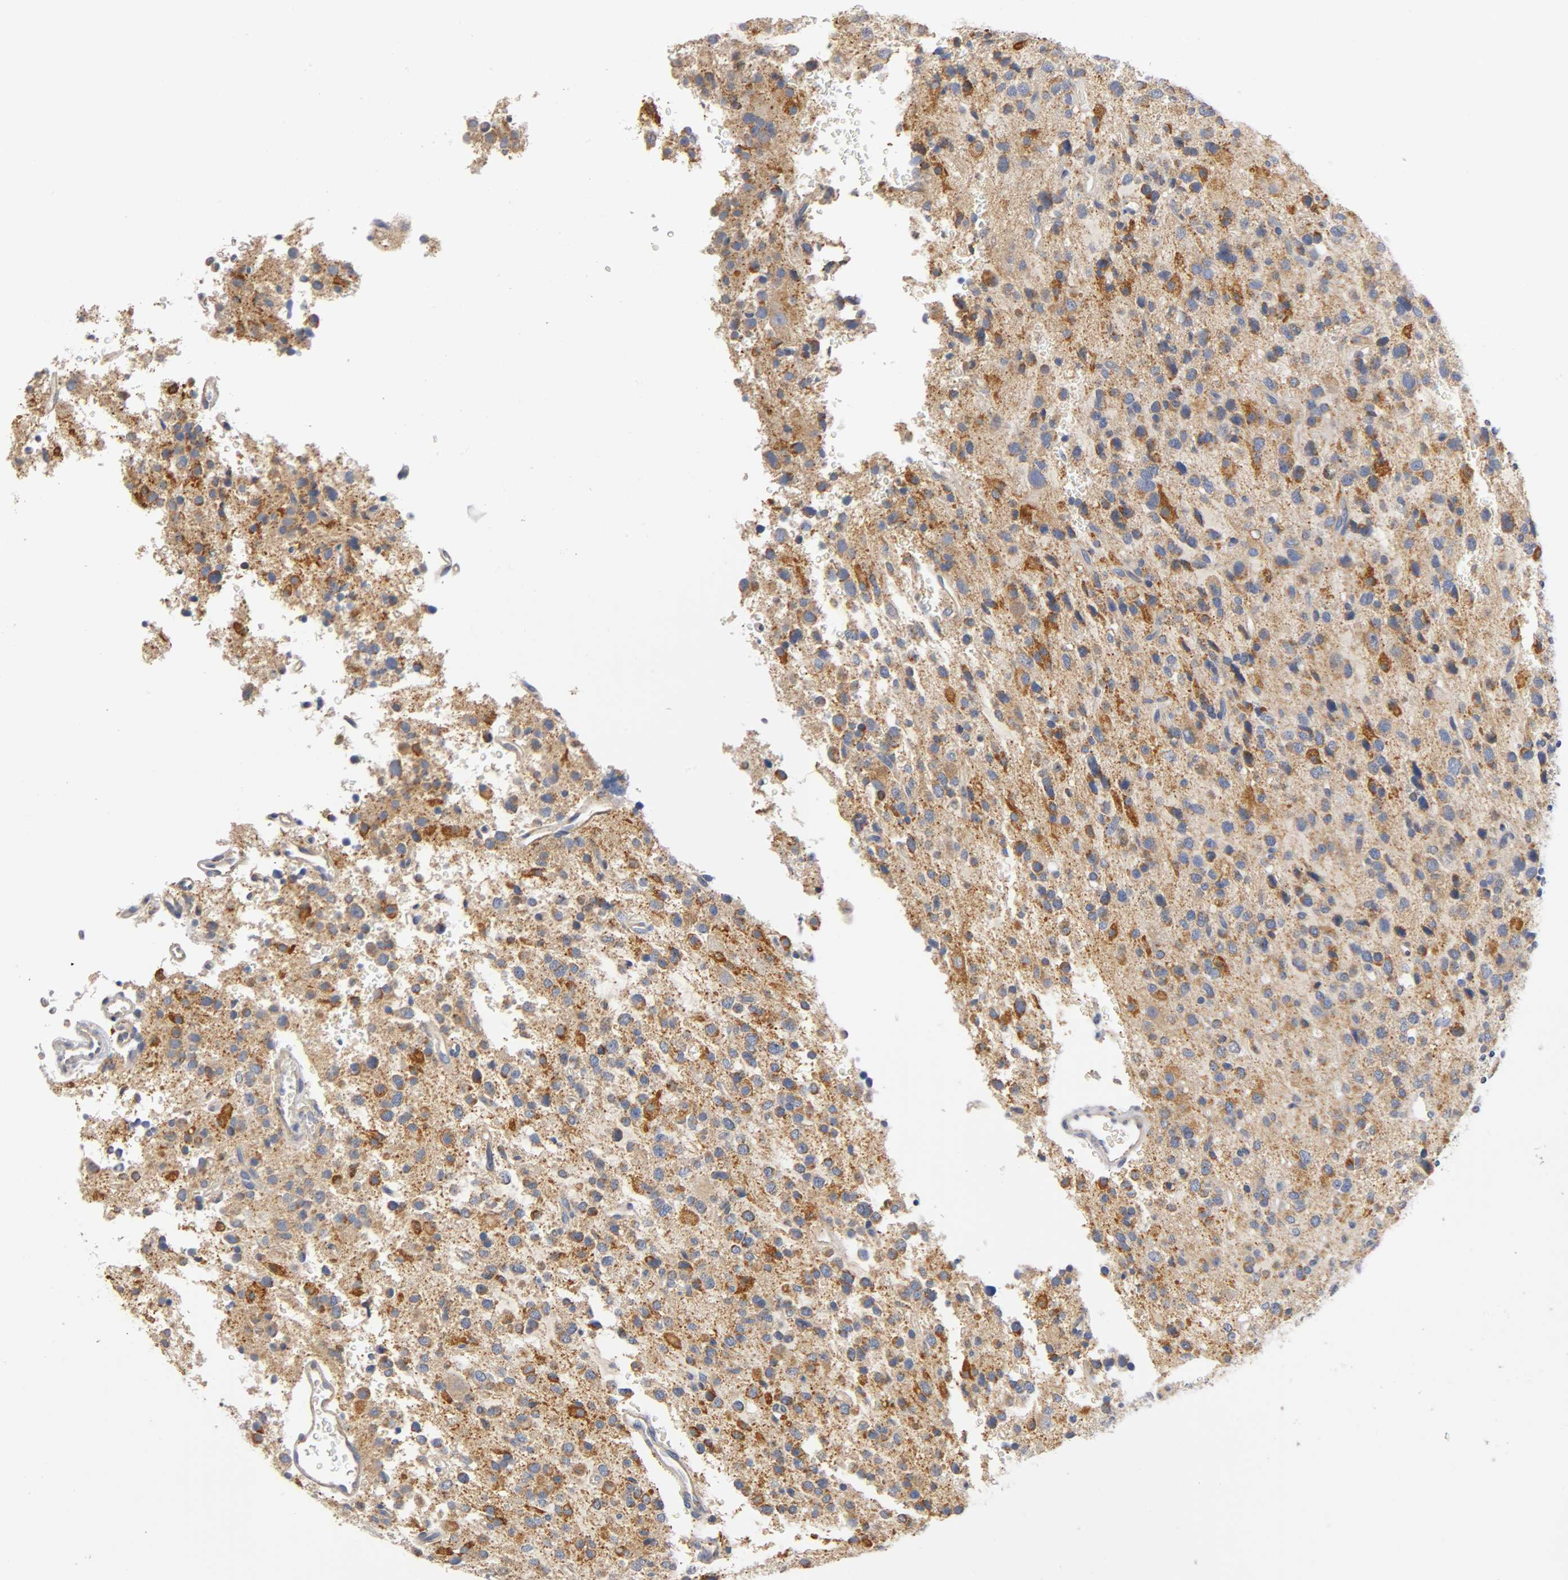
{"staining": {"intensity": "moderate", "quantity": ">75%", "location": "cytoplasmic/membranous"}, "tissue": "glioma", "cell_type": "Tumor cells", "image_type": "cancer", "snomed": [{"axis": "morphology", "description": "Glioma, malignant, High grade"}, {"axis": "topography", "description": "Brain"}], "caption": "Glioma tissue shows moderate cytoplasmic/membranous expression in approximately >75% of tumor cells, visualized by immunohistochemistry.", "gene": "PCSK6", "patient": {"sex": "male", "age": 47}}